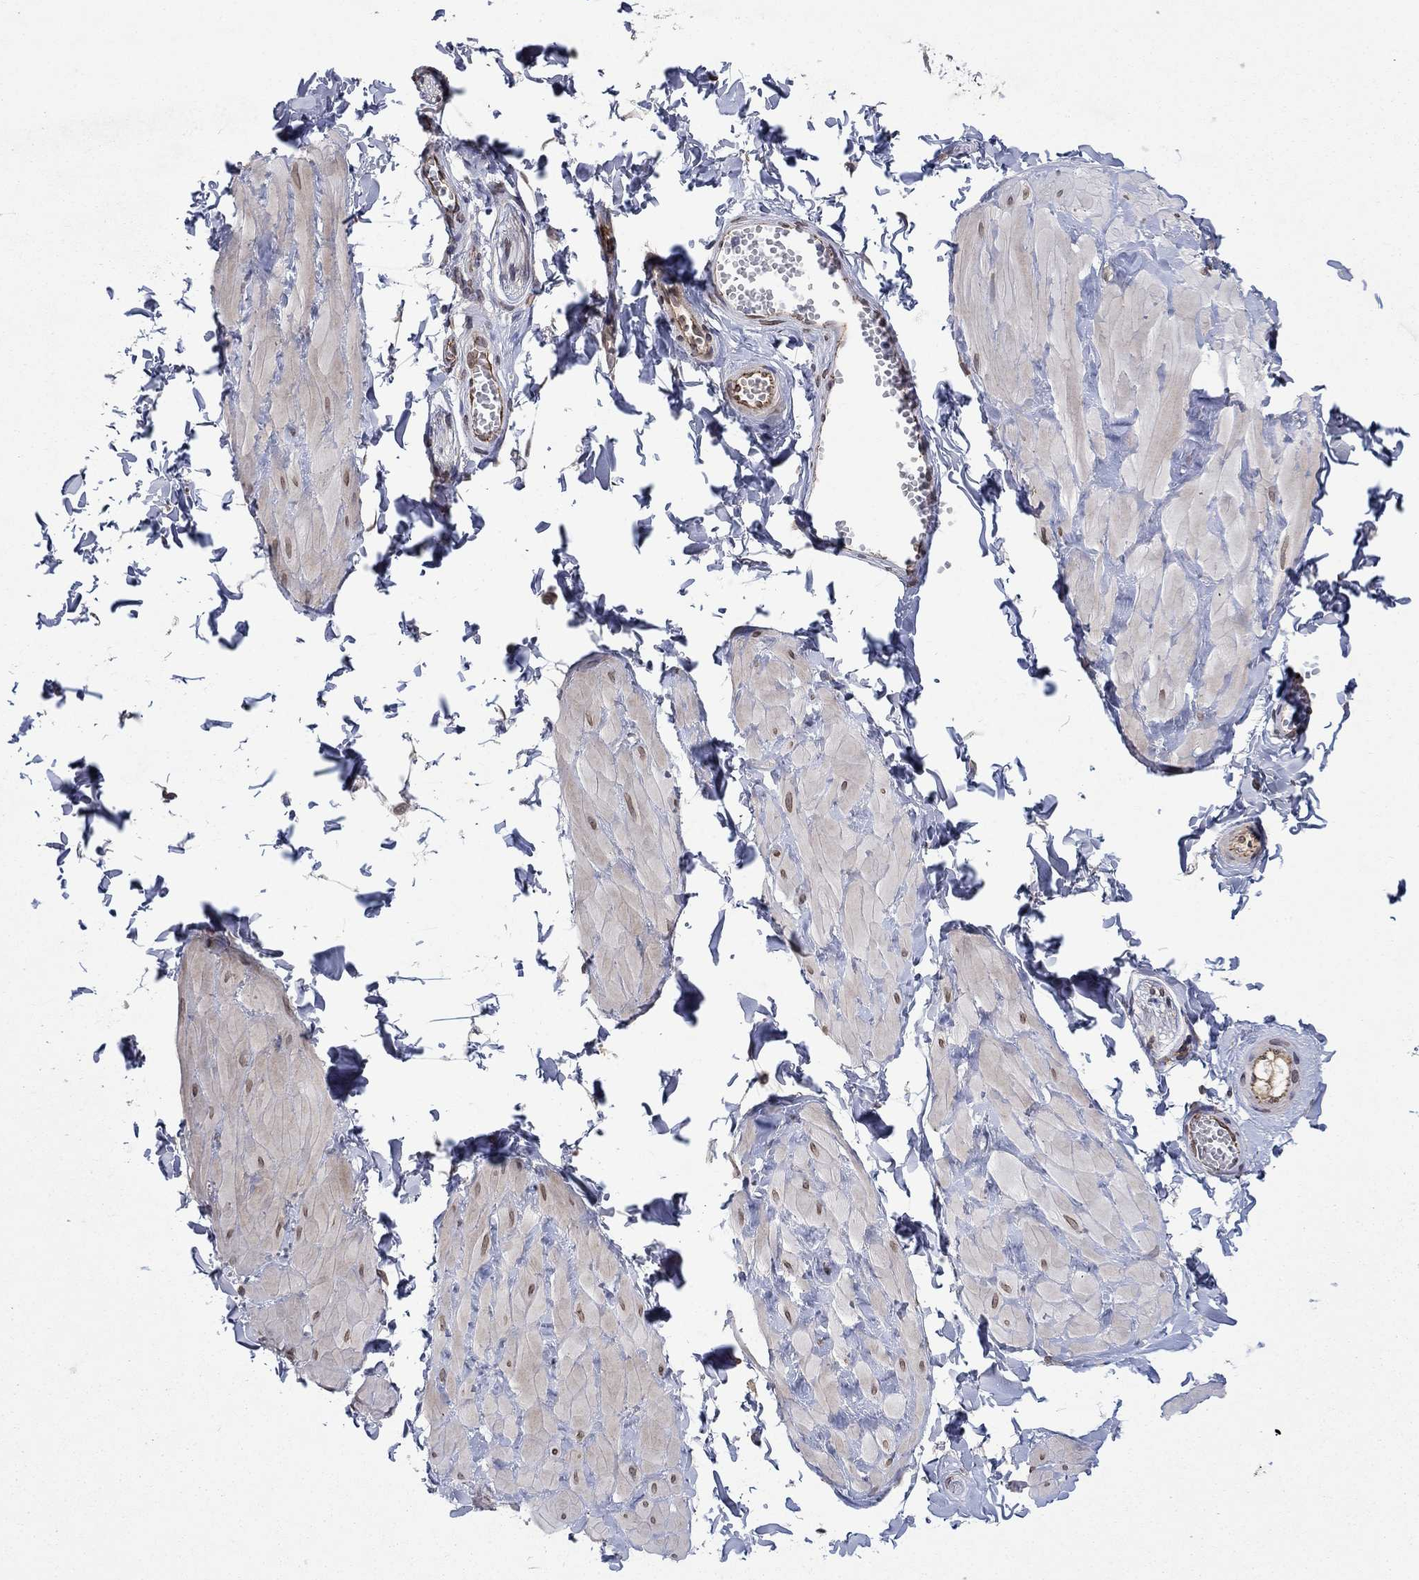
{"staining": {"intensity": "negative", "quantity": "none", "location": "none"}, "tissue": "adipose tissue", "cell_type": "Adipocytes", "image_type": "normal", "snomed": [{"axis": "morphology", "description": "Normal tissue, NOS"}, {"axis": "topography", "description": "Smooth muscle"}, {"axis": "topography", "description": "Peripheral nerve tissue"}], "caption": "Immunohistochemistry photomicrograph of benign human adipose tissue stained for a protein (brown), which displays no staining in adipocytes.", "gene": "EMC9", "patient": {"sex": "male", "age": 22}}